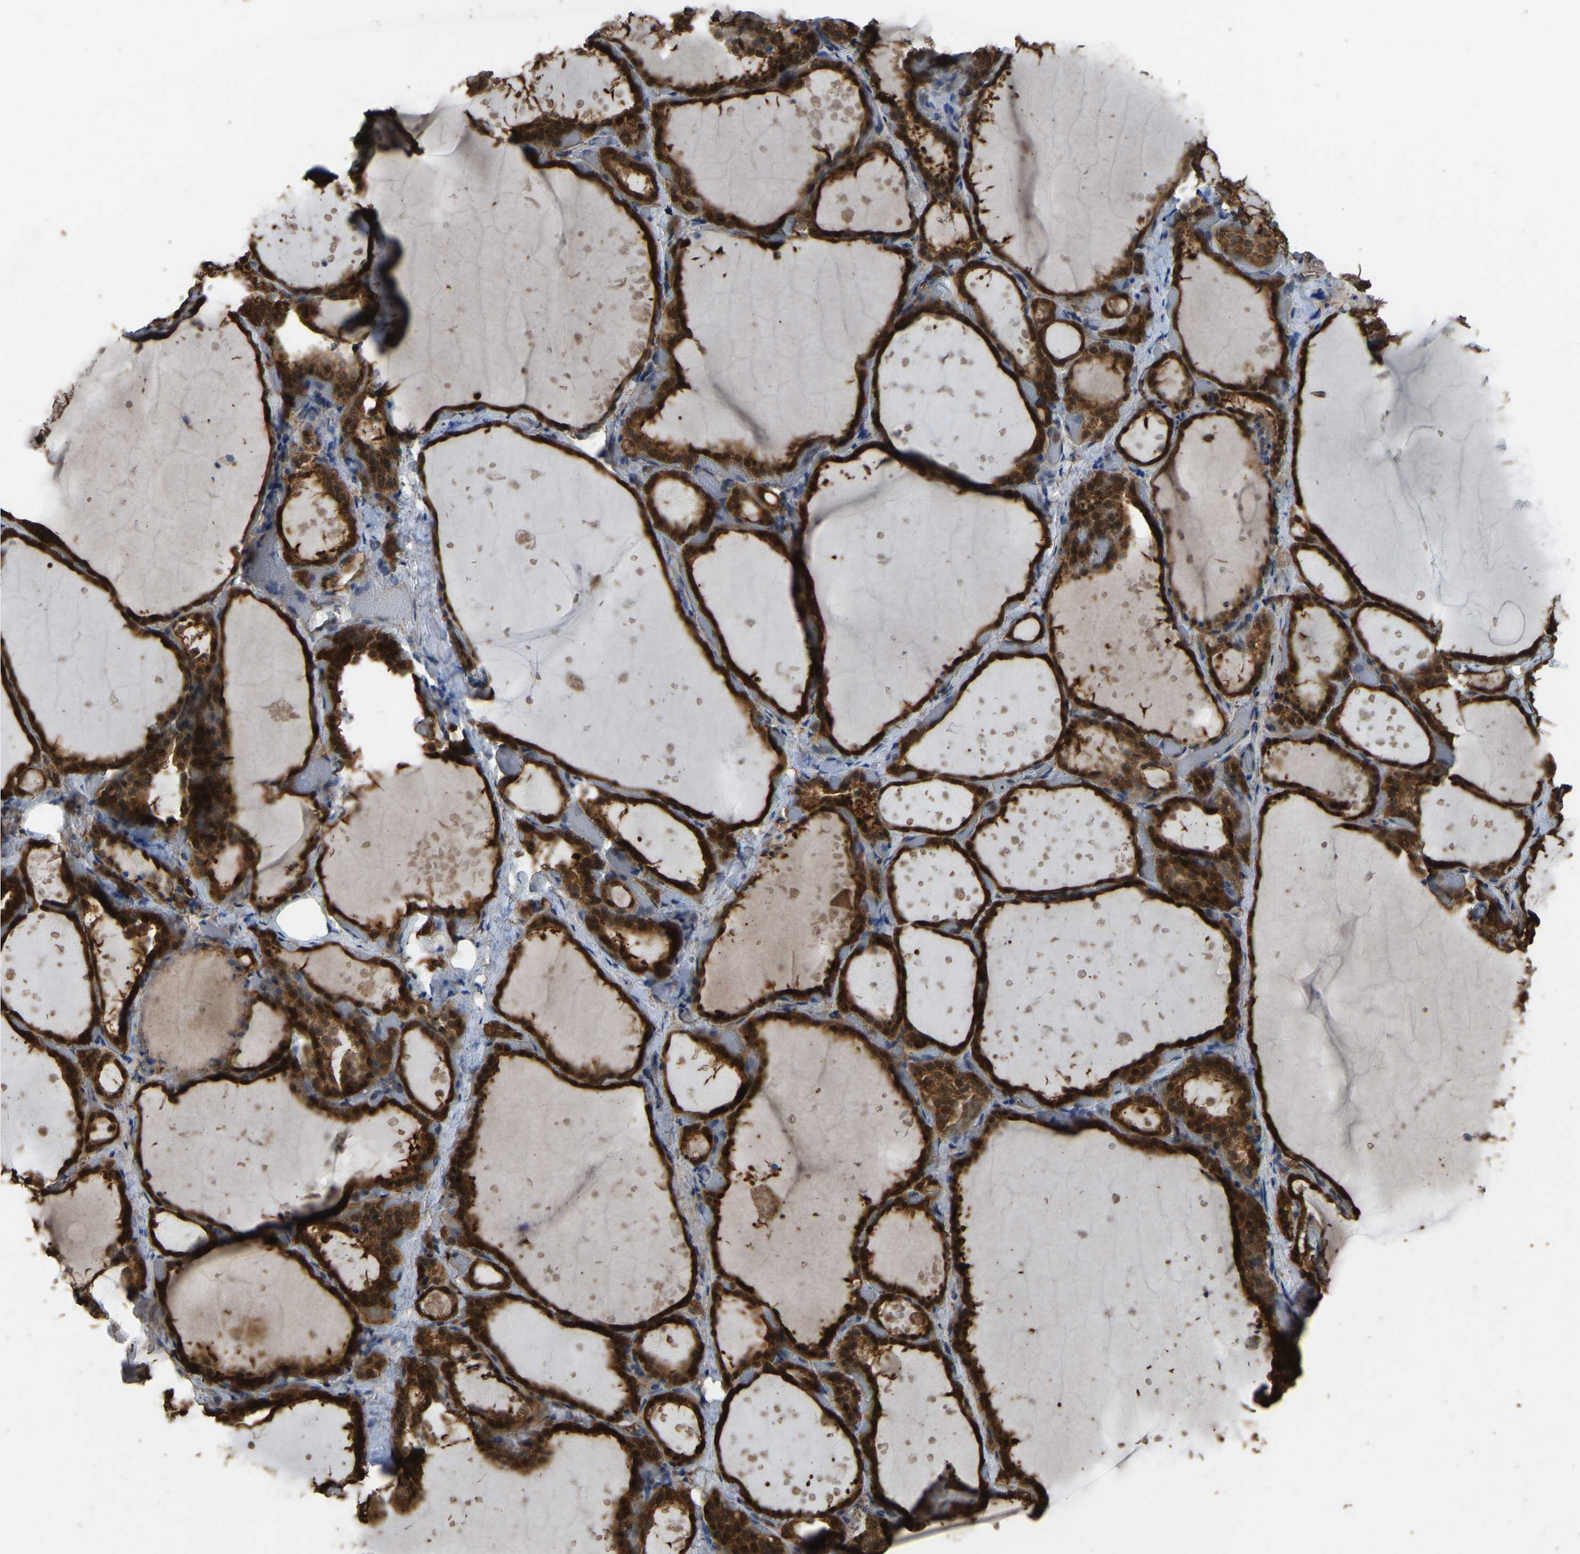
{"staining": {"intensity": "moderate", "quantity": ">75%", "location": "cytoplasmic/membranous,nuclear"}, "tissue": "thyroid gland", "cell_type": "Glandular cells", "image_type": "normal", "snomed": [{"axis": "morphology", "description": "Normal tissue, NOS"}, {"axis": "topography", "description": "Thyroid gland"}], "caption": "Brown immunohistochemical staining in unremarkable human thyroid gland displays moderate cytoplasmic/membranous,nuclear positivity in about >75% of glandular cells. The protein of interest is shown in brown color, while the nuclei are stained blue.", "gene": "FHIT", "patient": {"sex": "female", "age": 44}}